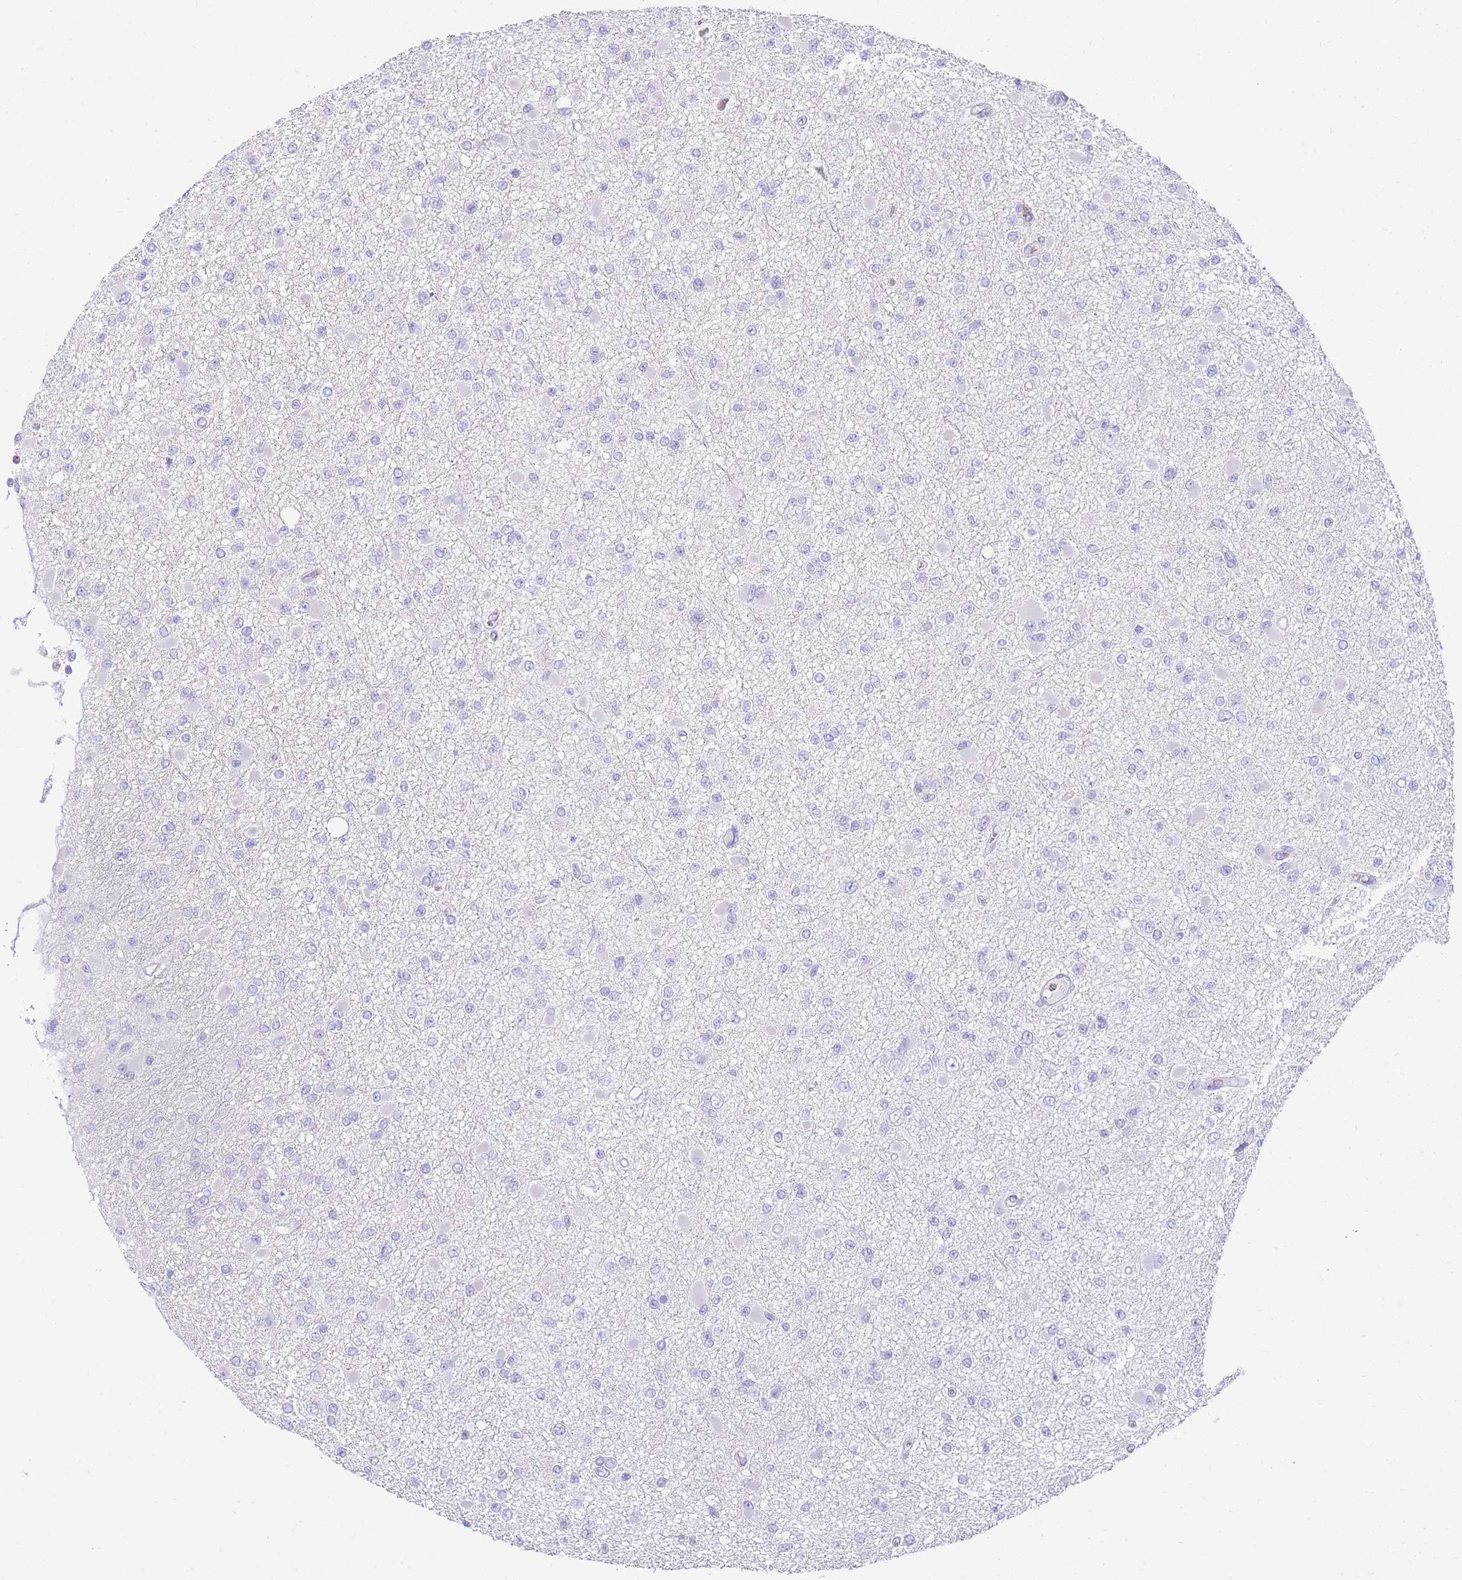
{"staining": {"intensity": "negative", "quantity": "none", "location": "none"}, "tissue": "glioma", "cell_type": "Tumor cells", "image_type": "cancer", "snomed": [{"axis": "morphology", "description": "Glioma, malignant, Low grade"}, {"axis": "topography", "description": "Brain"}], "caption": "This image is of glioma stained with immunohistochemistry (IHC) to label a protein in brown with the nuclei are counter-stained blue. There is no positivity in tumor cells.", "gene": "DPP4", "patient": {"sex": "female", "age": 22}}